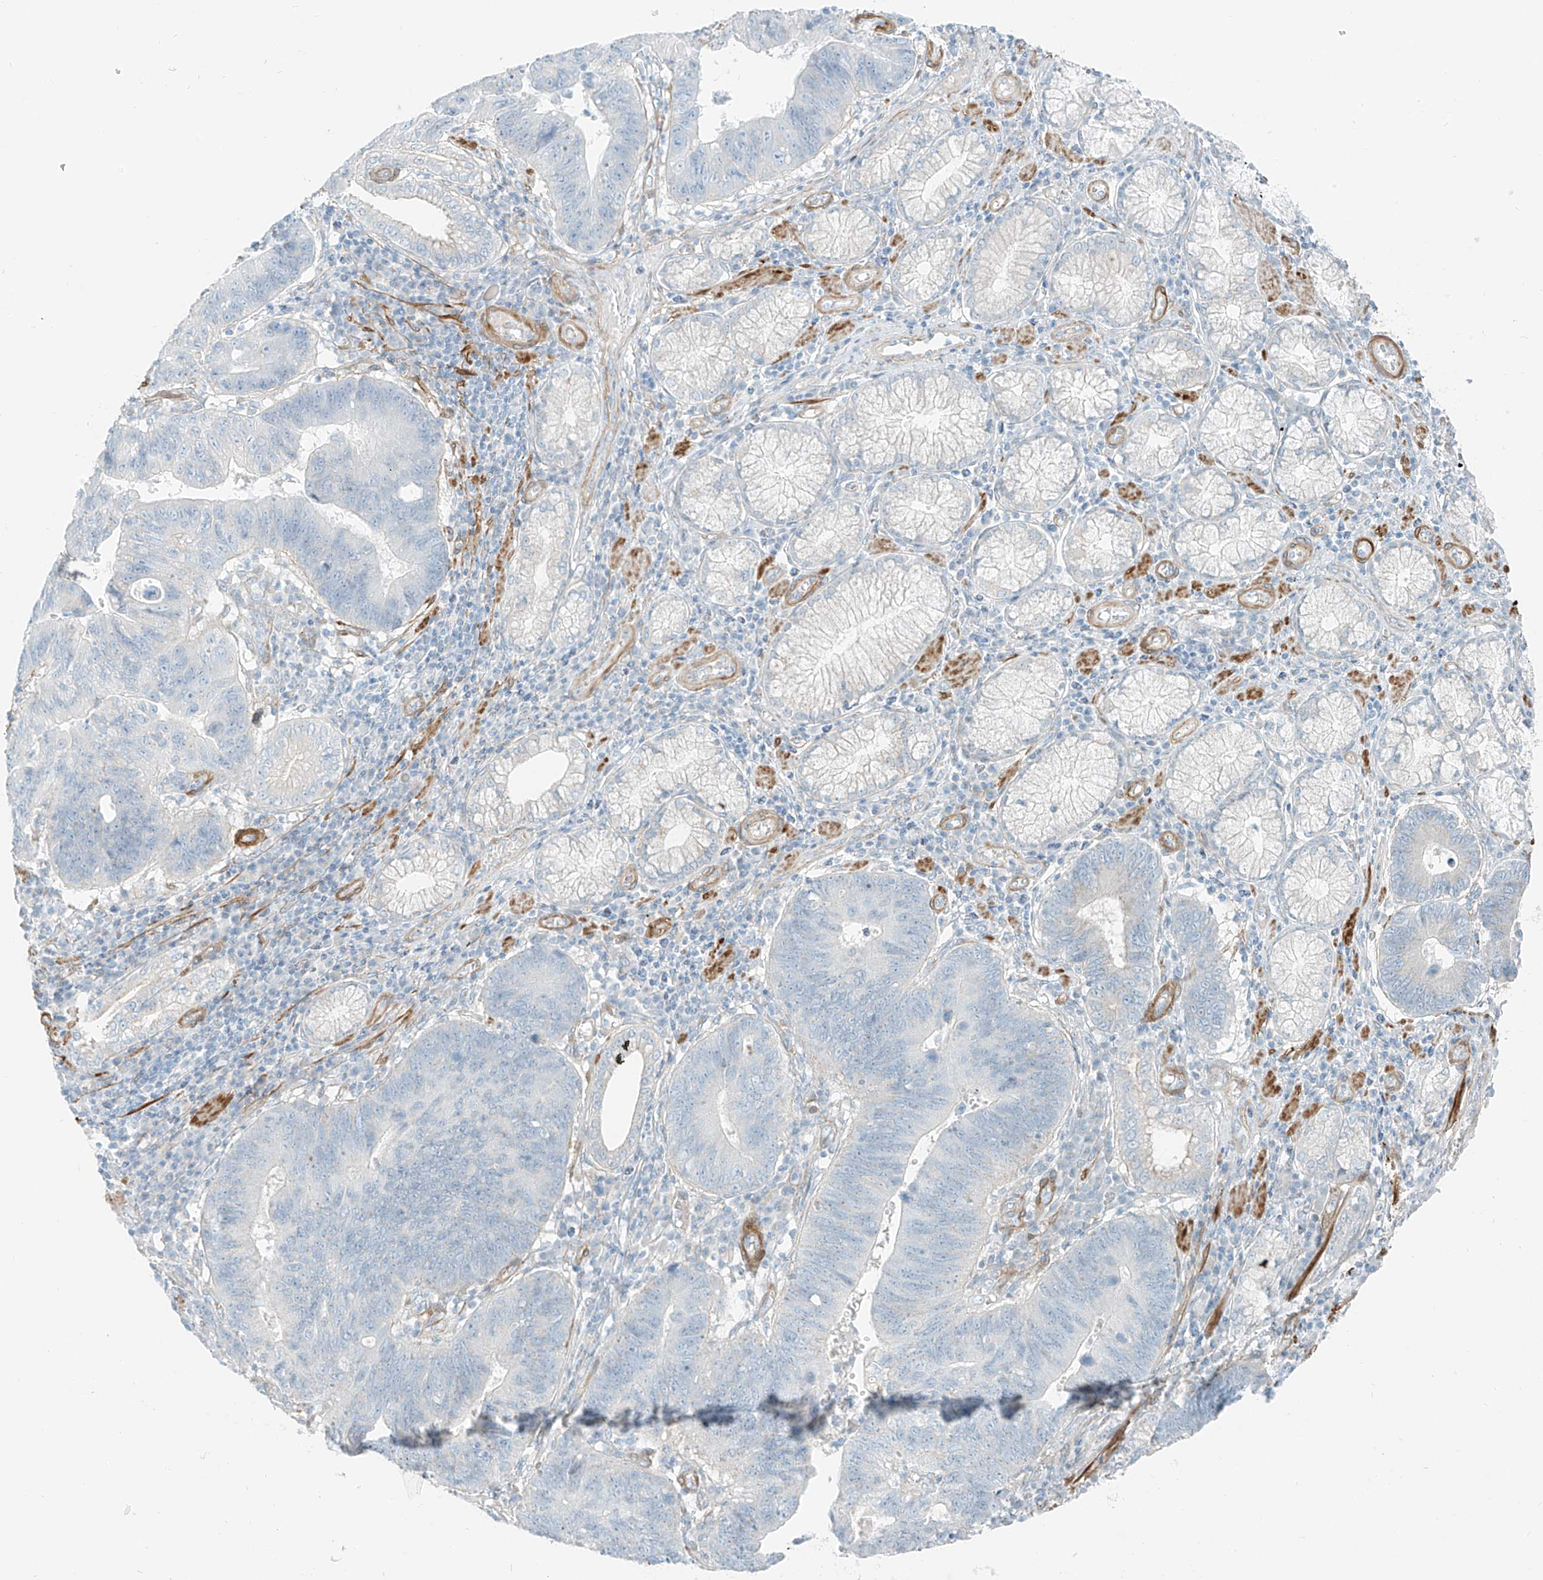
{"staining": {"intensity": "negative", "quantity": "none", "location": "none"}, "tissue": "stomach cancer", "cell_type": "Tumor cells", "image_type": "cancer", "snomed": [{"axis": "morphology", "description": "Adenocarcinoma, NOS"}, {"axis": "topography", "description": "Stomach"}], "caption": "An immunohistochemistry (IHC) histopathology image of stomach cancer is shown. There is no staining in tumor cells of stomach cancer. (IHC, brightfield microscopy, high magnification).", "gene": "SMCP", "patient": {"sex": "male", "age": 59}}